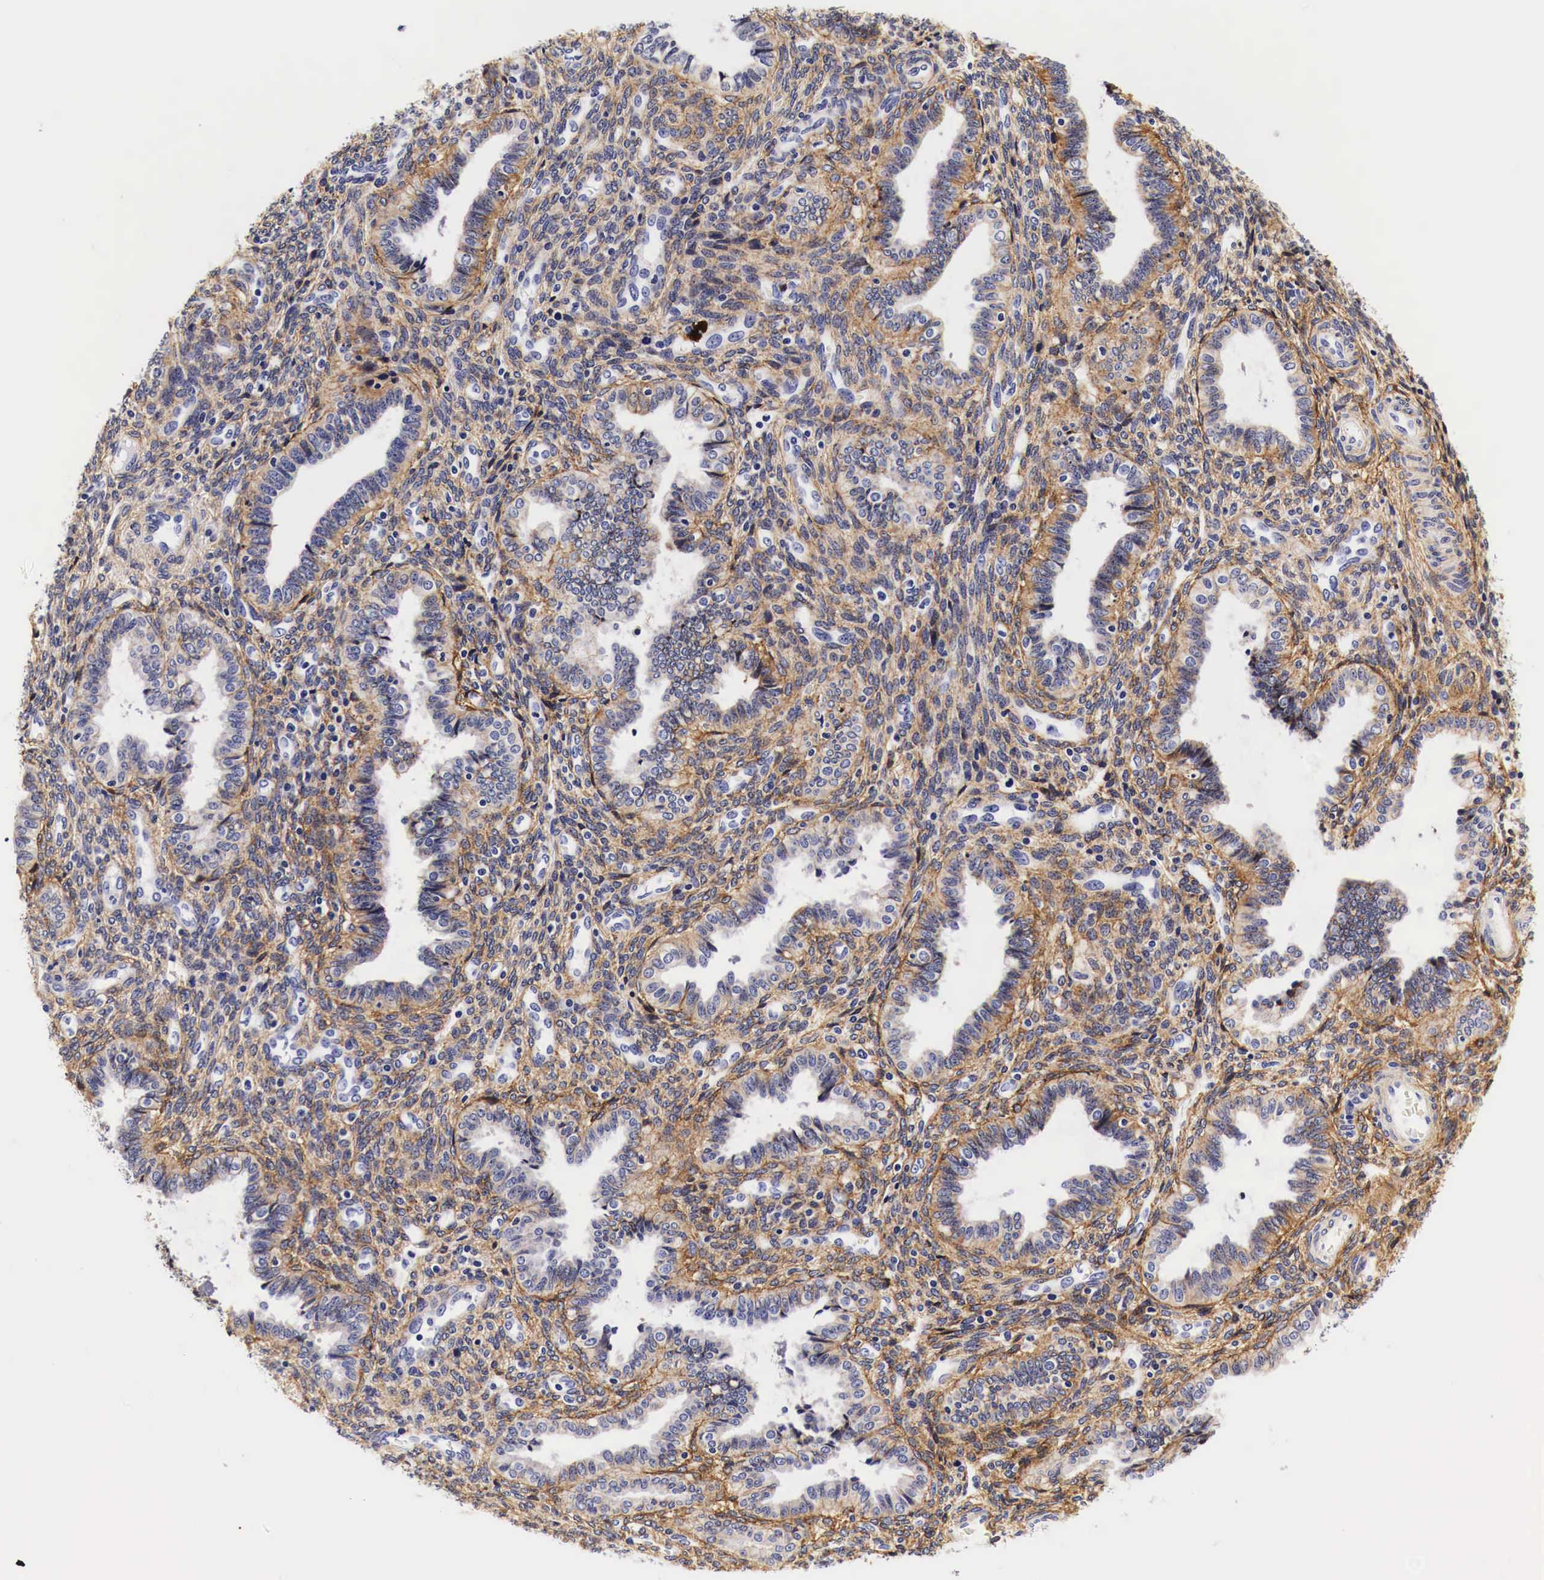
{"staining": {"intensity": "moderate", "quantity": ">75%", "location": "cytoplasmic/membranous"}, "tissue": "endometrium", "cell_type": "Cells in endometrial stroma", "image_type": "normal", "snomed": [{"axis": "morphology", "description": "Normal tissue, NOS"}, {"axis": "topography", "description": "Endometrium"}], "caption": "Benign endometrium demonstrates moderate cytoplasmic/membranous staining in approximately >75% of cells in endometrial stroma, visualized by immunohistochemistry.", "gene": "EGFR", "patient": {"sex": "female", "age": 36}}